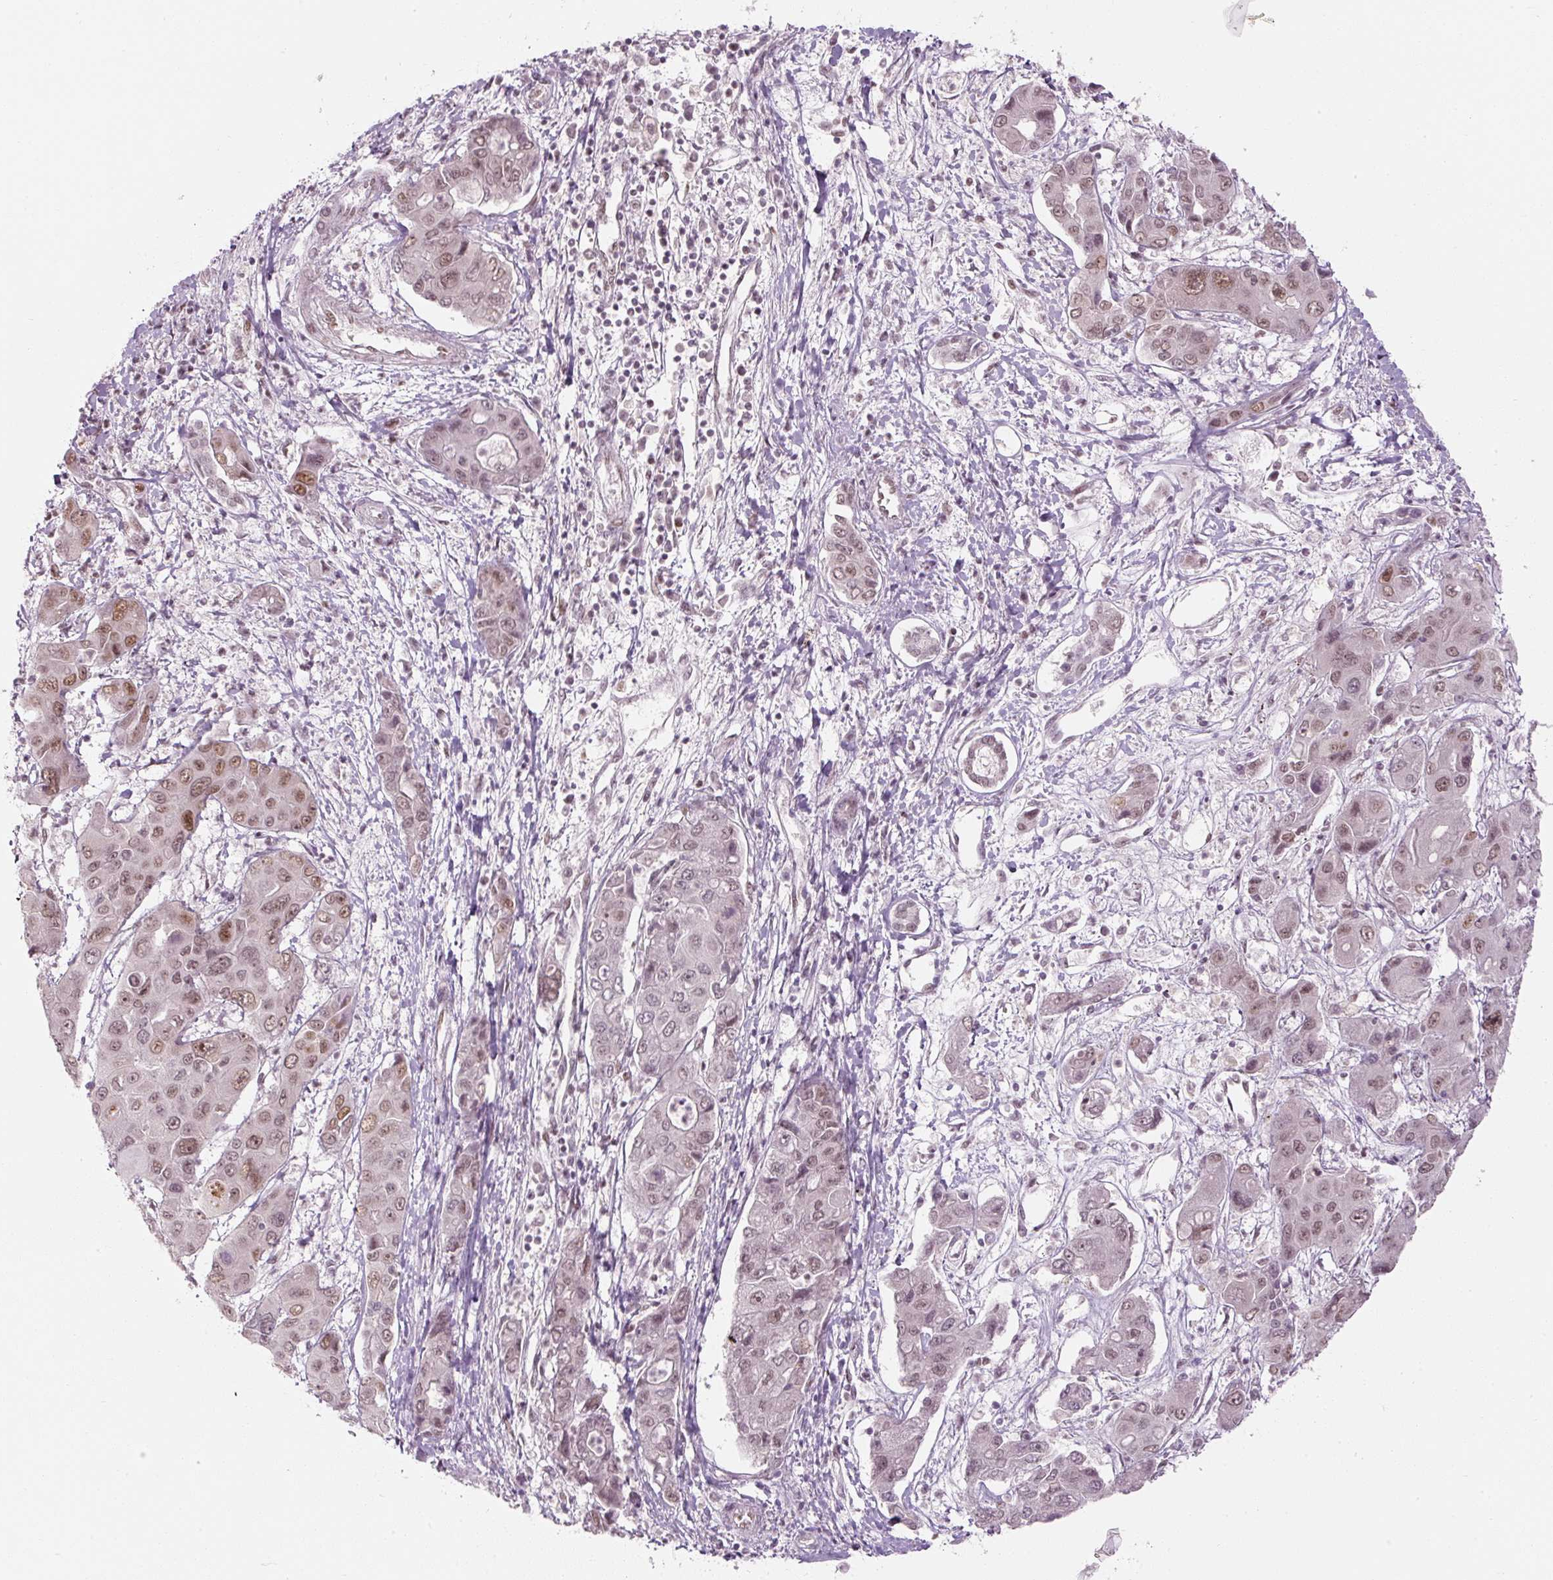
{"staining": {"intensity": "moderate", "quantity": ">75%", "location": "nuclear"}, "tissue": "liver cancer", "cell_type": "Tumor cells", "image_type": "cancer", "snomed": [{"axis": "morphology", "description": "Cholangiocarcinoma"}, {"axis": "topography", "description": "Liver"}], "caption": "Immunohistochemistry photomicrograph of human liver cancer (cholangiocarcinoma) stained for a protein (brown), which demonstrates medium levels of moderate nuclear positivity in approximately >75% of tumor cells.", "gene": "U2AF2", "patient": {"sex": "male", "age": 67}}